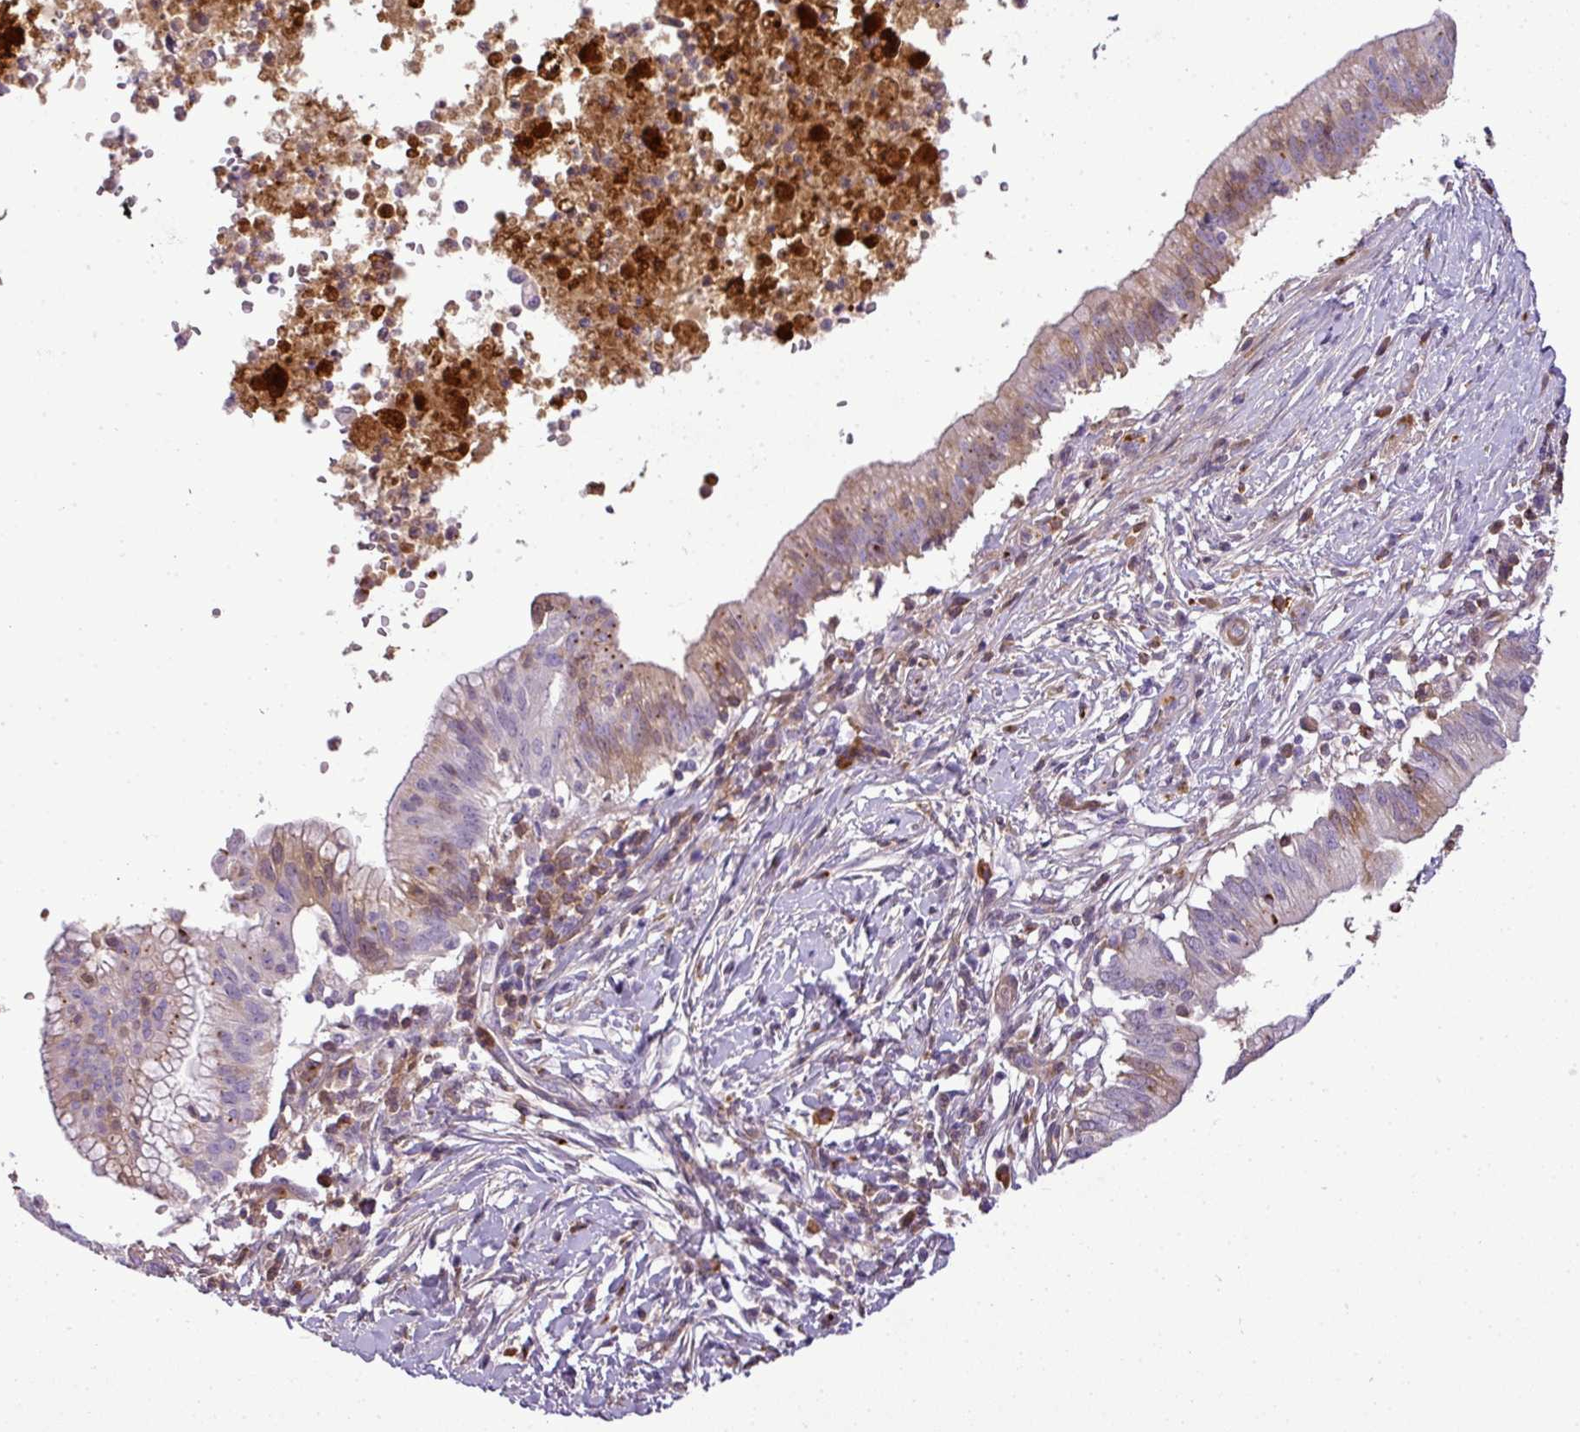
{"staining": {"intensity": "weak", "quantity": "25%-75%", "location": "cytoplasmic/membranous,nuclear"}, "tissue": "pancreatic cancer", "cell_type": "Tumor cells", "image_type": "cancer", "snomed": [{"axis": "morphology", "description": "Adenocarcinoma, NOS"}, {"axis": "topography", "description": "Pancreas"}], "caption": "Immunohistochemistry (DAB) staining of pancreatic cancer exhibits weak cytoplasmic/membranous and nuclear protein positivity in approximately 25%-75% of tumor cells. (Stains: DAB in brown, nuclei in blue, Microscopy: brightfield microscopy at high magnification).", "gene": "C4B", "patient": {"sex": "male", "age": 68}}